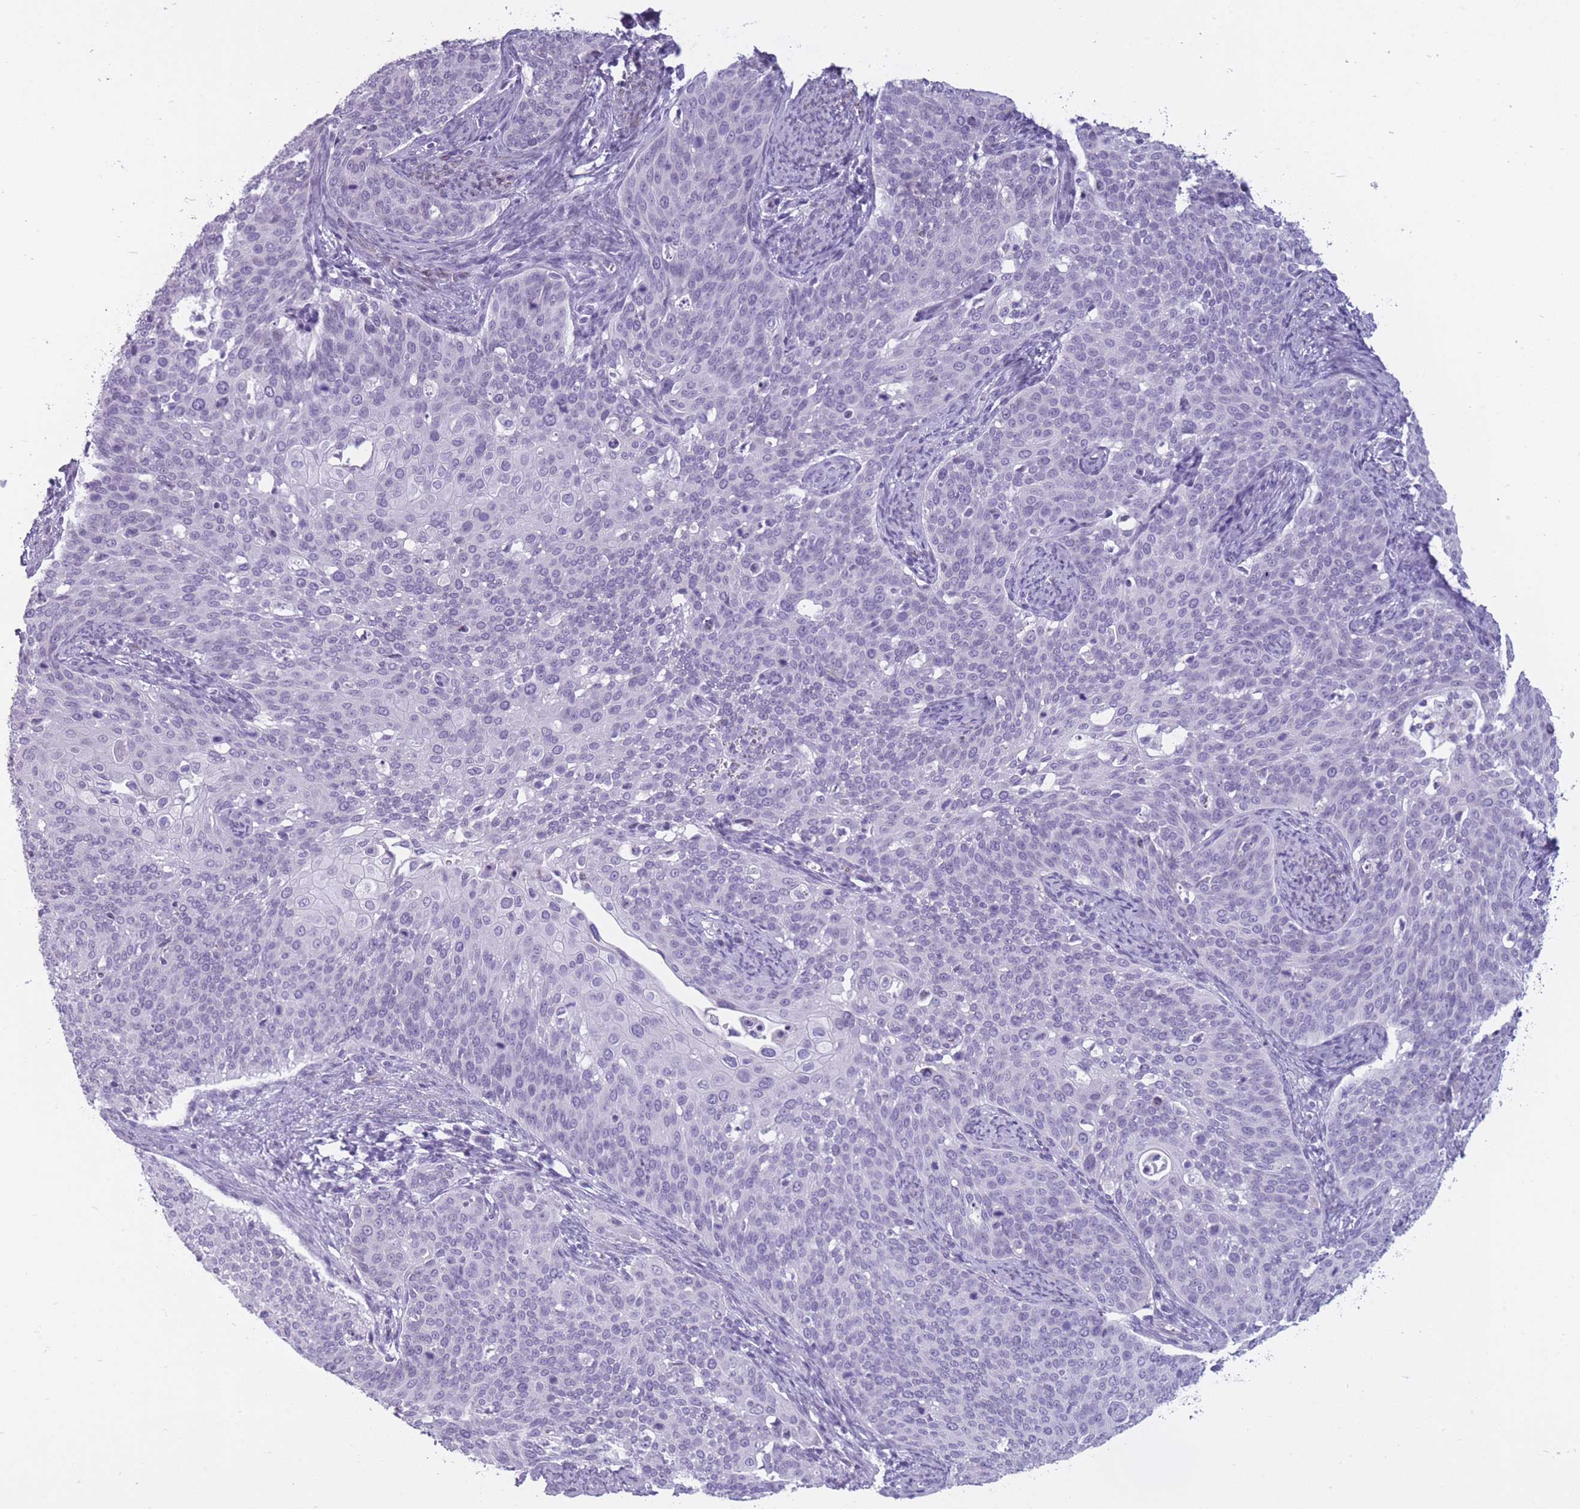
{"staining": {"intensity": "negative", "quantity": "none", "location": "none"}, "tissue": "cervical cancer", "cell_type": "Tumor cells", "image_type": "cancer", "snomed": [{"axis": "morphology", "description": "Squamous cell carcinoma, NOS"}, {"axis": "topography", "description": "Cervix"}], "caption": "IHC of human cervical cancer (squamous cell carcinoma) shows no positivity in tumor cells. (Brightfield microscopy of DAB immunohistochemistry at high magnification).", "gene": "GOLGA6D", "patient": {"sex": "female", "age": 44}}